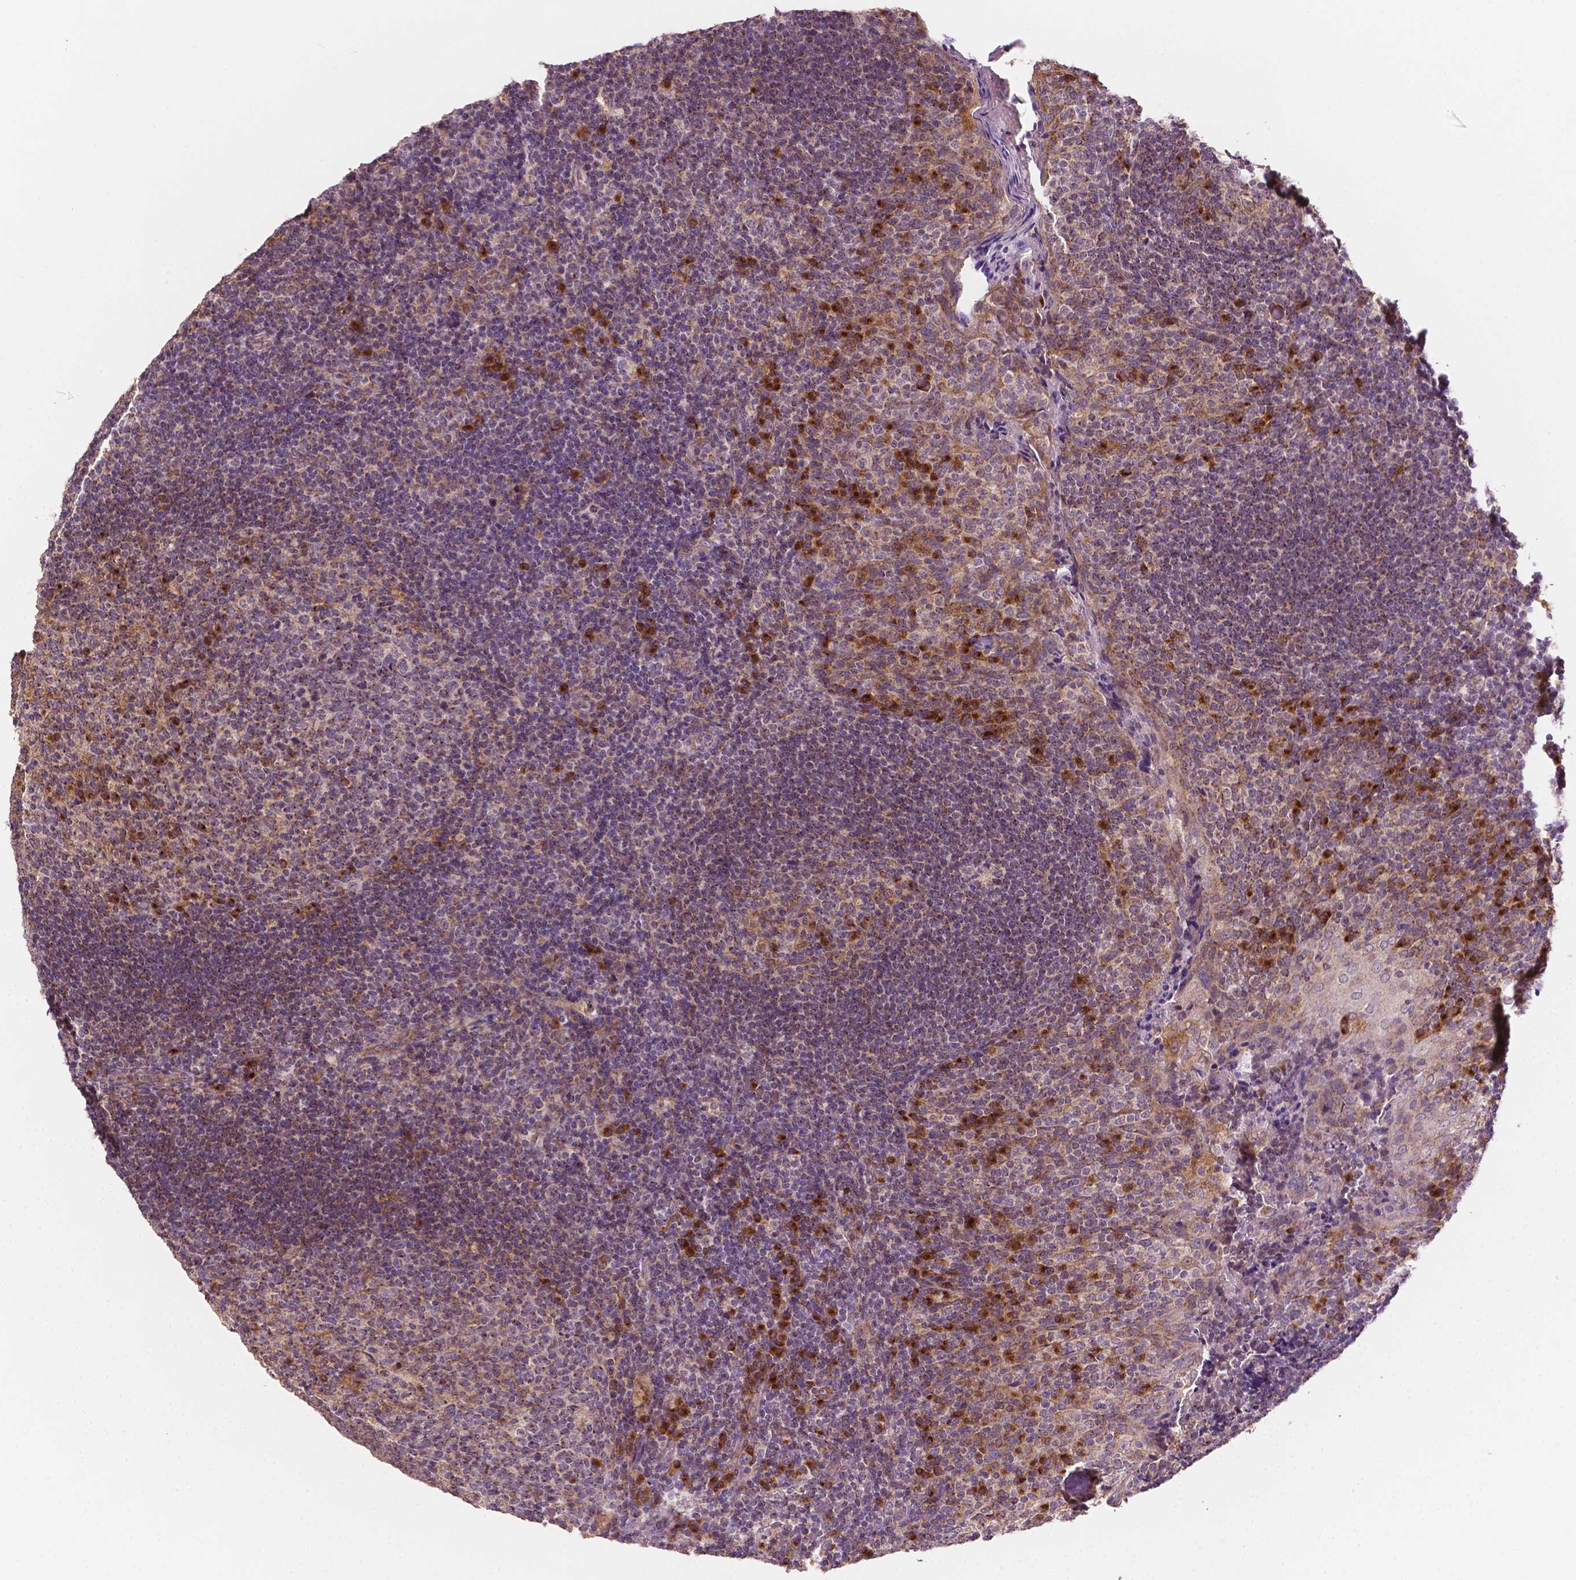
{"staining": {"intensity": "strong", "quantity": "<25%", "location": "cytoplasmic/membranous"}, "tissue": "tonsil", "cell_type": "Germinal center cells", "image_type": "normal", "snomed": [{"axis": "morphology", "description": "Normal tissue, NOS"}, {"axis": "topography", "description": "Tonsil"}], "caption": "Immunohistochemical staining of unremarkable tonsil displays strong cytoplasmic/membranous protein expression in approximately <25% of germinal center cells.", "gene": "EBAG9", "patient": {"sex": "female", "age": 10}}